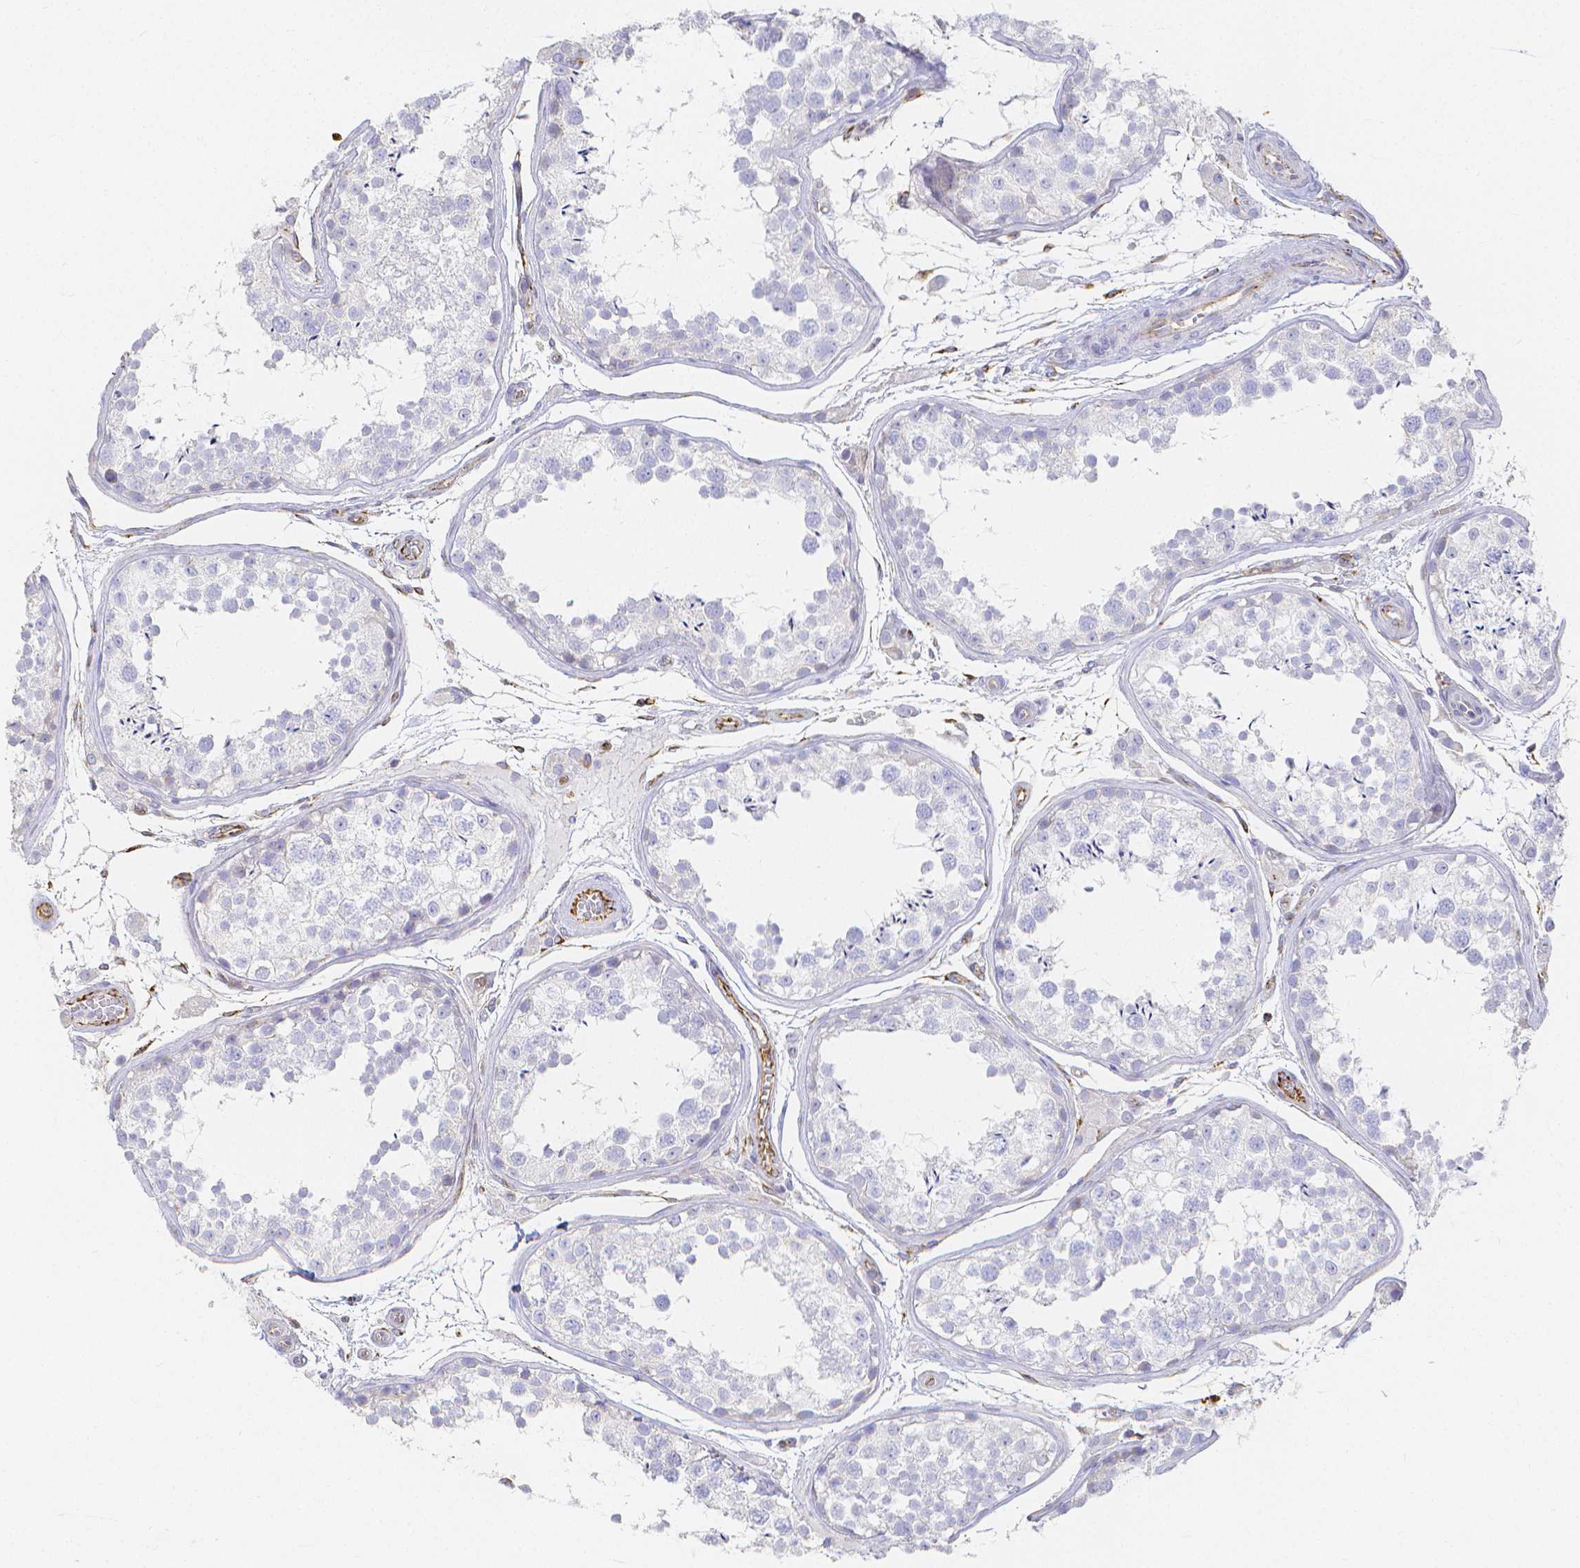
{"staining": {"intensity": "negative", "quantity": "none", "location": "none"}, "tissue": "testis", "cell_type": "Cells in seminiferous ducts", "image_type": "normal", "snomed": [{"axis": "morphology", "description": "Normal tissue, NOS"}, {"axis": "topography", "description": "Testis"}], "caption": "Immunohistochemistry image of normal testis stained for a protein (brown), which exhibits no staining in cells in seminiferous ducts.", "gene": "SMURF1", "patient": {"sex": "male", "age": 29}}